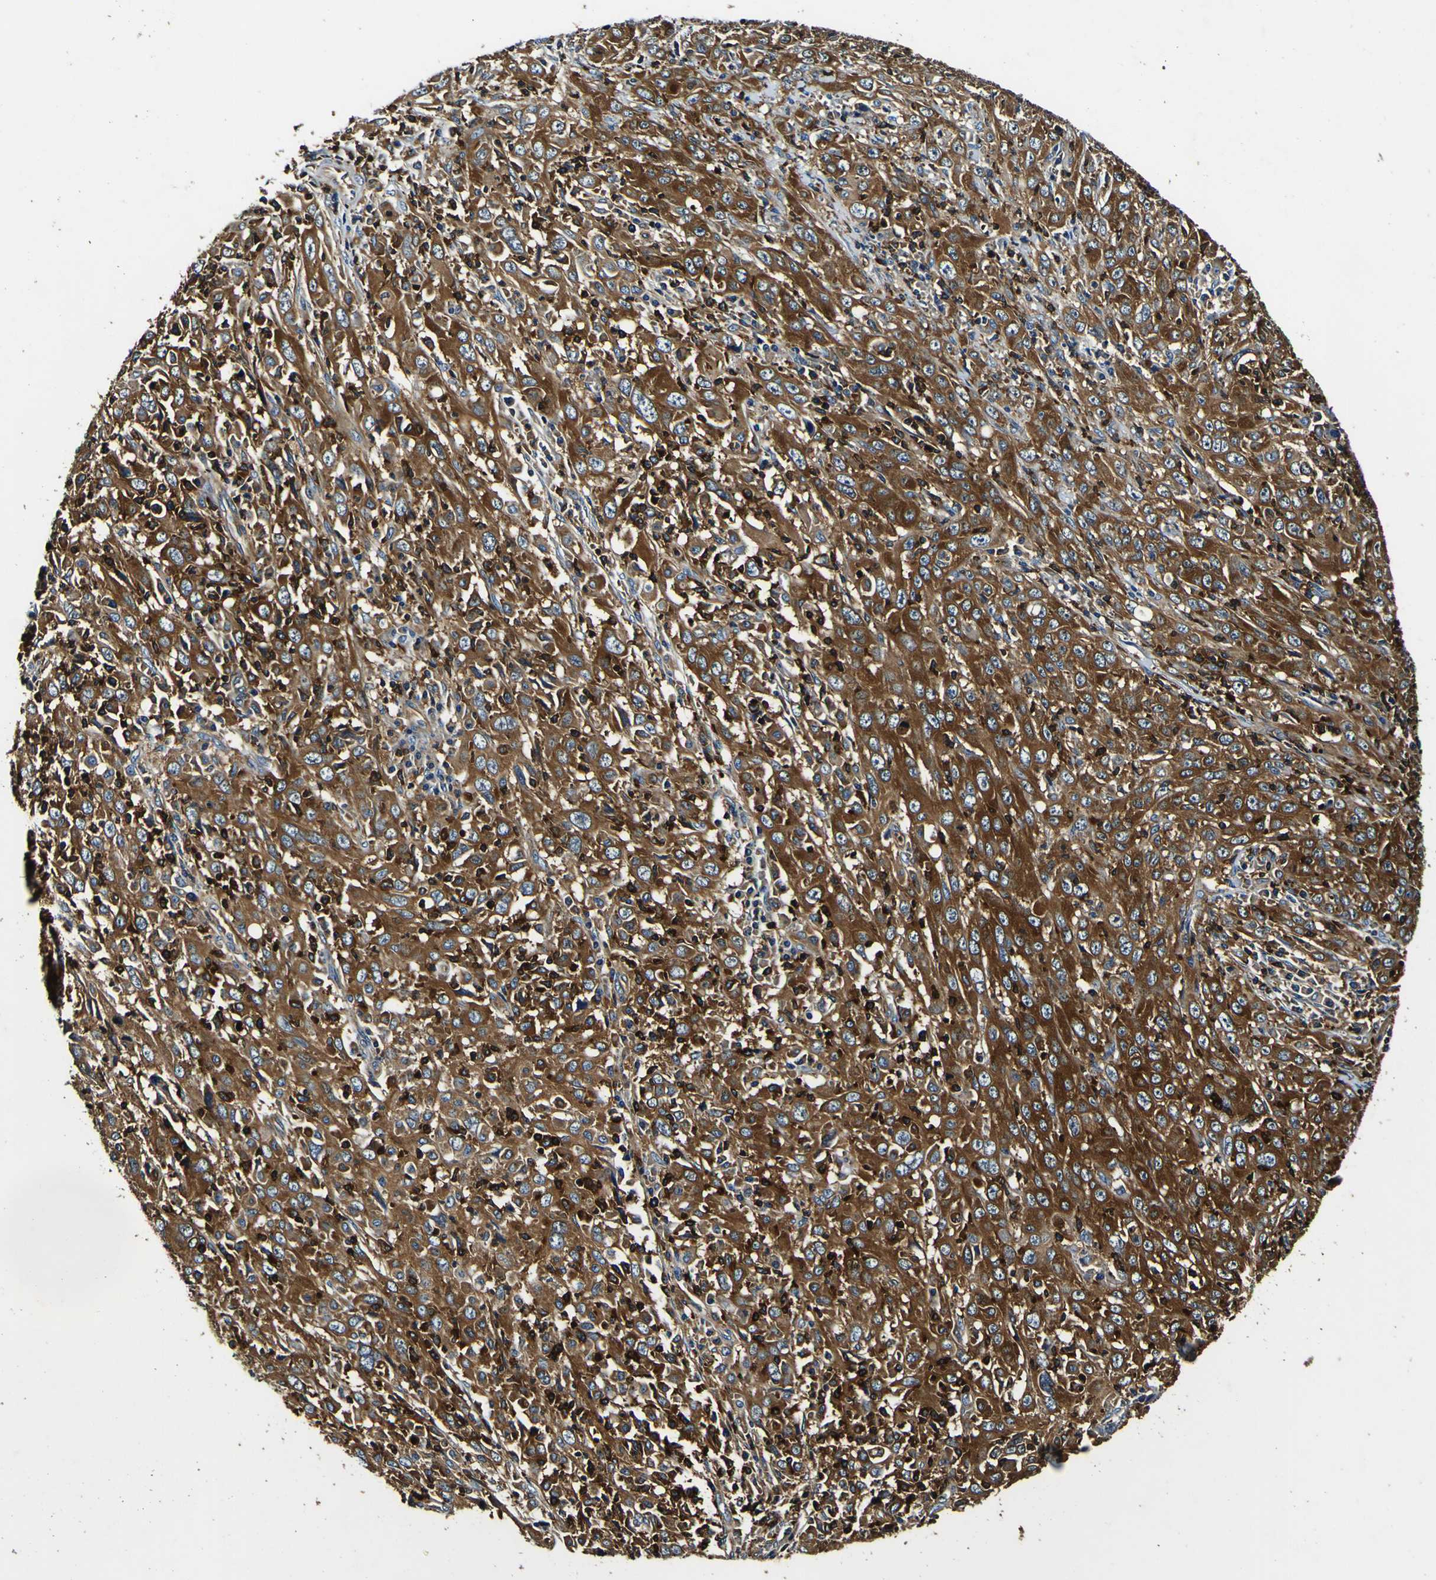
{"staining": {"intensity": "strong", "quantity": ">75%", "location": "cytoplasmic/membranous"}, "tissue": "cervical cancer", "cell_type": "Tumor cells", "image_type": "cancer", "snomed": [{"axis": "morphology", "description": "Squamous cell carcinoma, NOS"}, {"axis": "topography", "description": "Cervix"}], "caption": "Squamous cell carcinoma (cervical) stained with immunohistochemistry (IHC) reveals strong cytoplasmic/membranous staining in about >75% of tumor cells.", "gene": "RHOT2", "patient": {"sex": "female", "age": 46}}